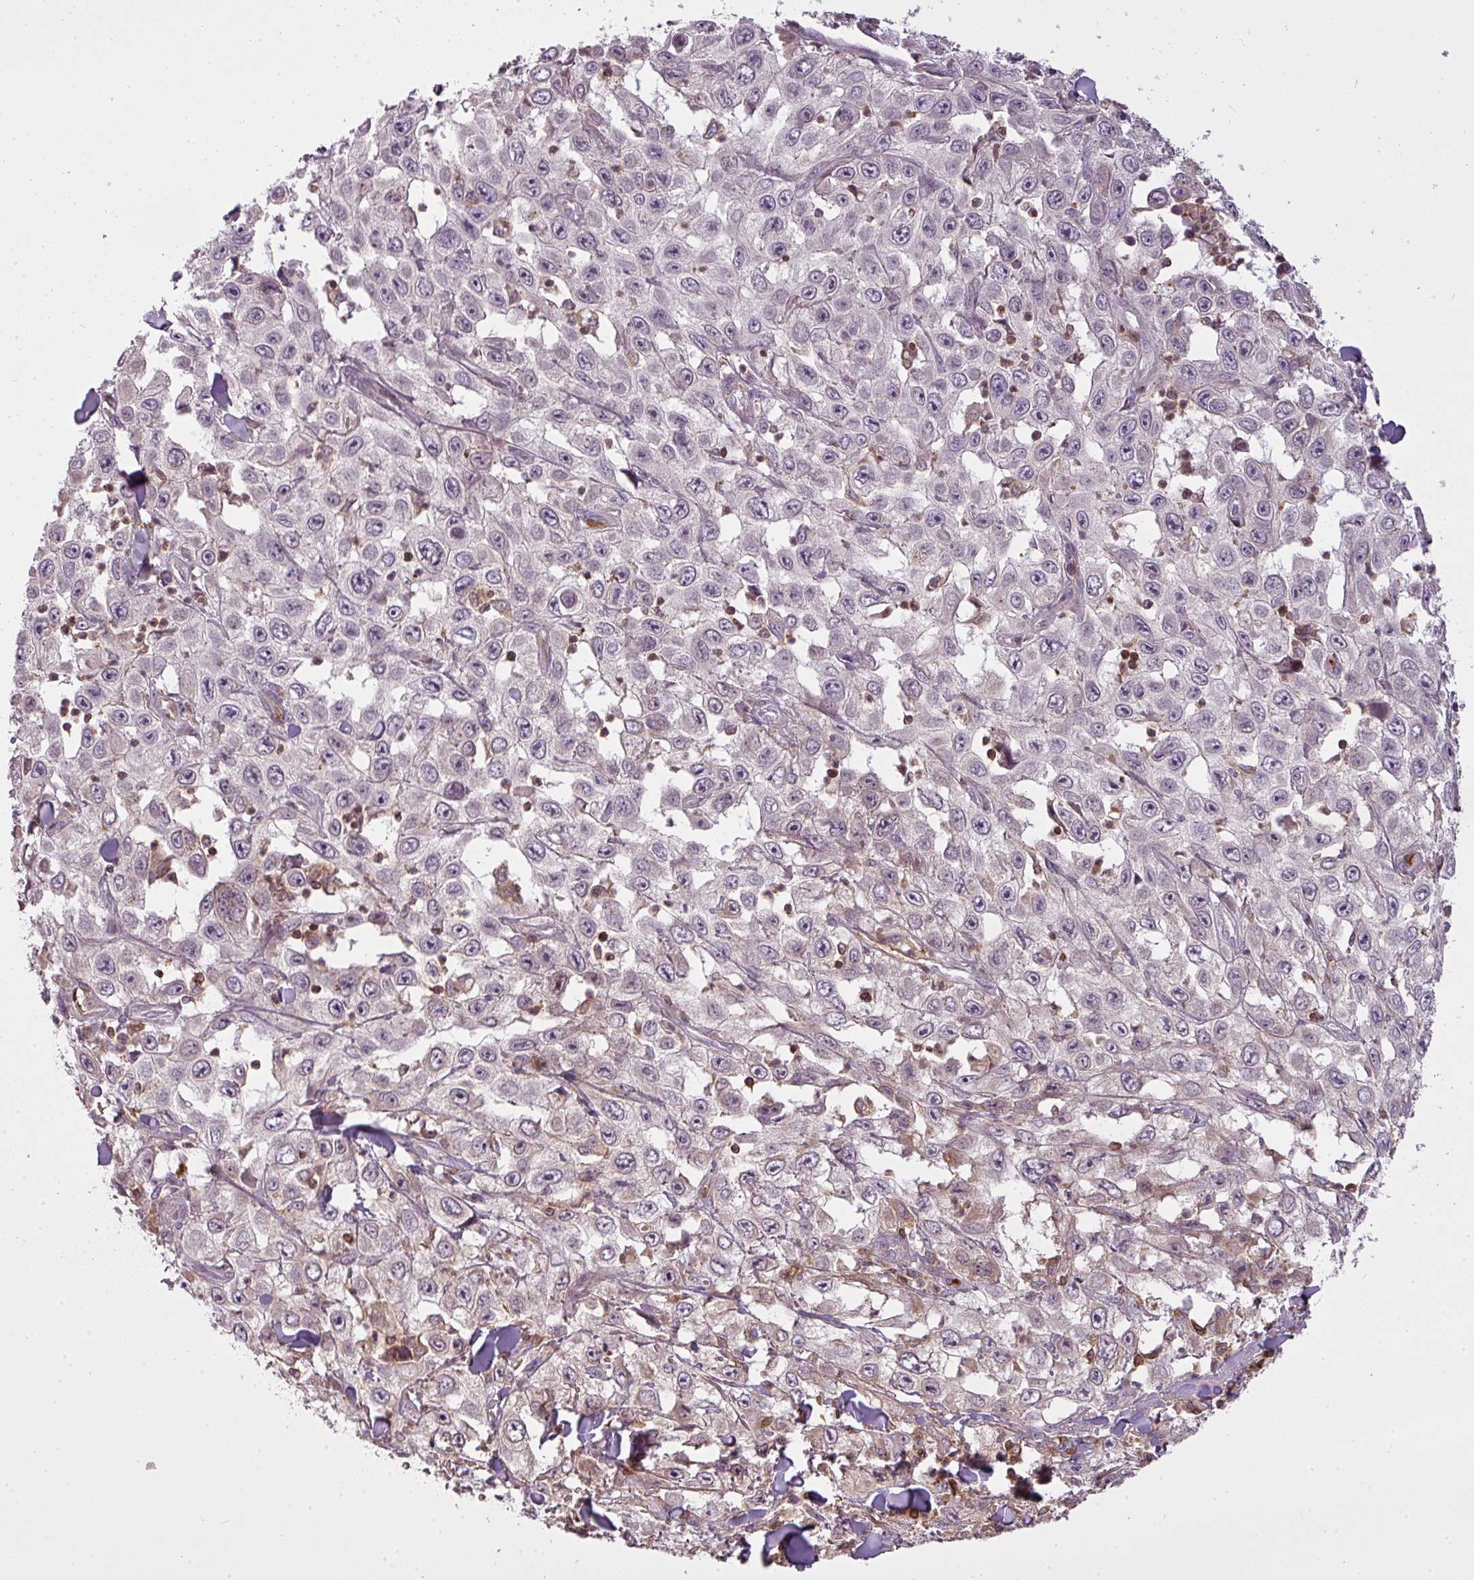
{"staining": {"intensity": "weak", "quantity": "25%-75%", "location": "cytoplasmic/membranous"}, "tissue": "skin cancer", "cell_type": "Tumor cells", "image_type": "cancer", "snomed": [{"axis": "morphology", "description": "Squamous cell carcinoma, NOS"}, {"axis": "topography", "description": "Skin"}], "caption": "IHC (DAB (3,3'-diaminobenzidine)) staining of skin squamous cell carcinoma exhibits weak cytoplasmic/membranous protein positivity in about 25%-75% of tumor cells.", "gene": "STK4", "patient": {"sex": "male", "age": 82}}